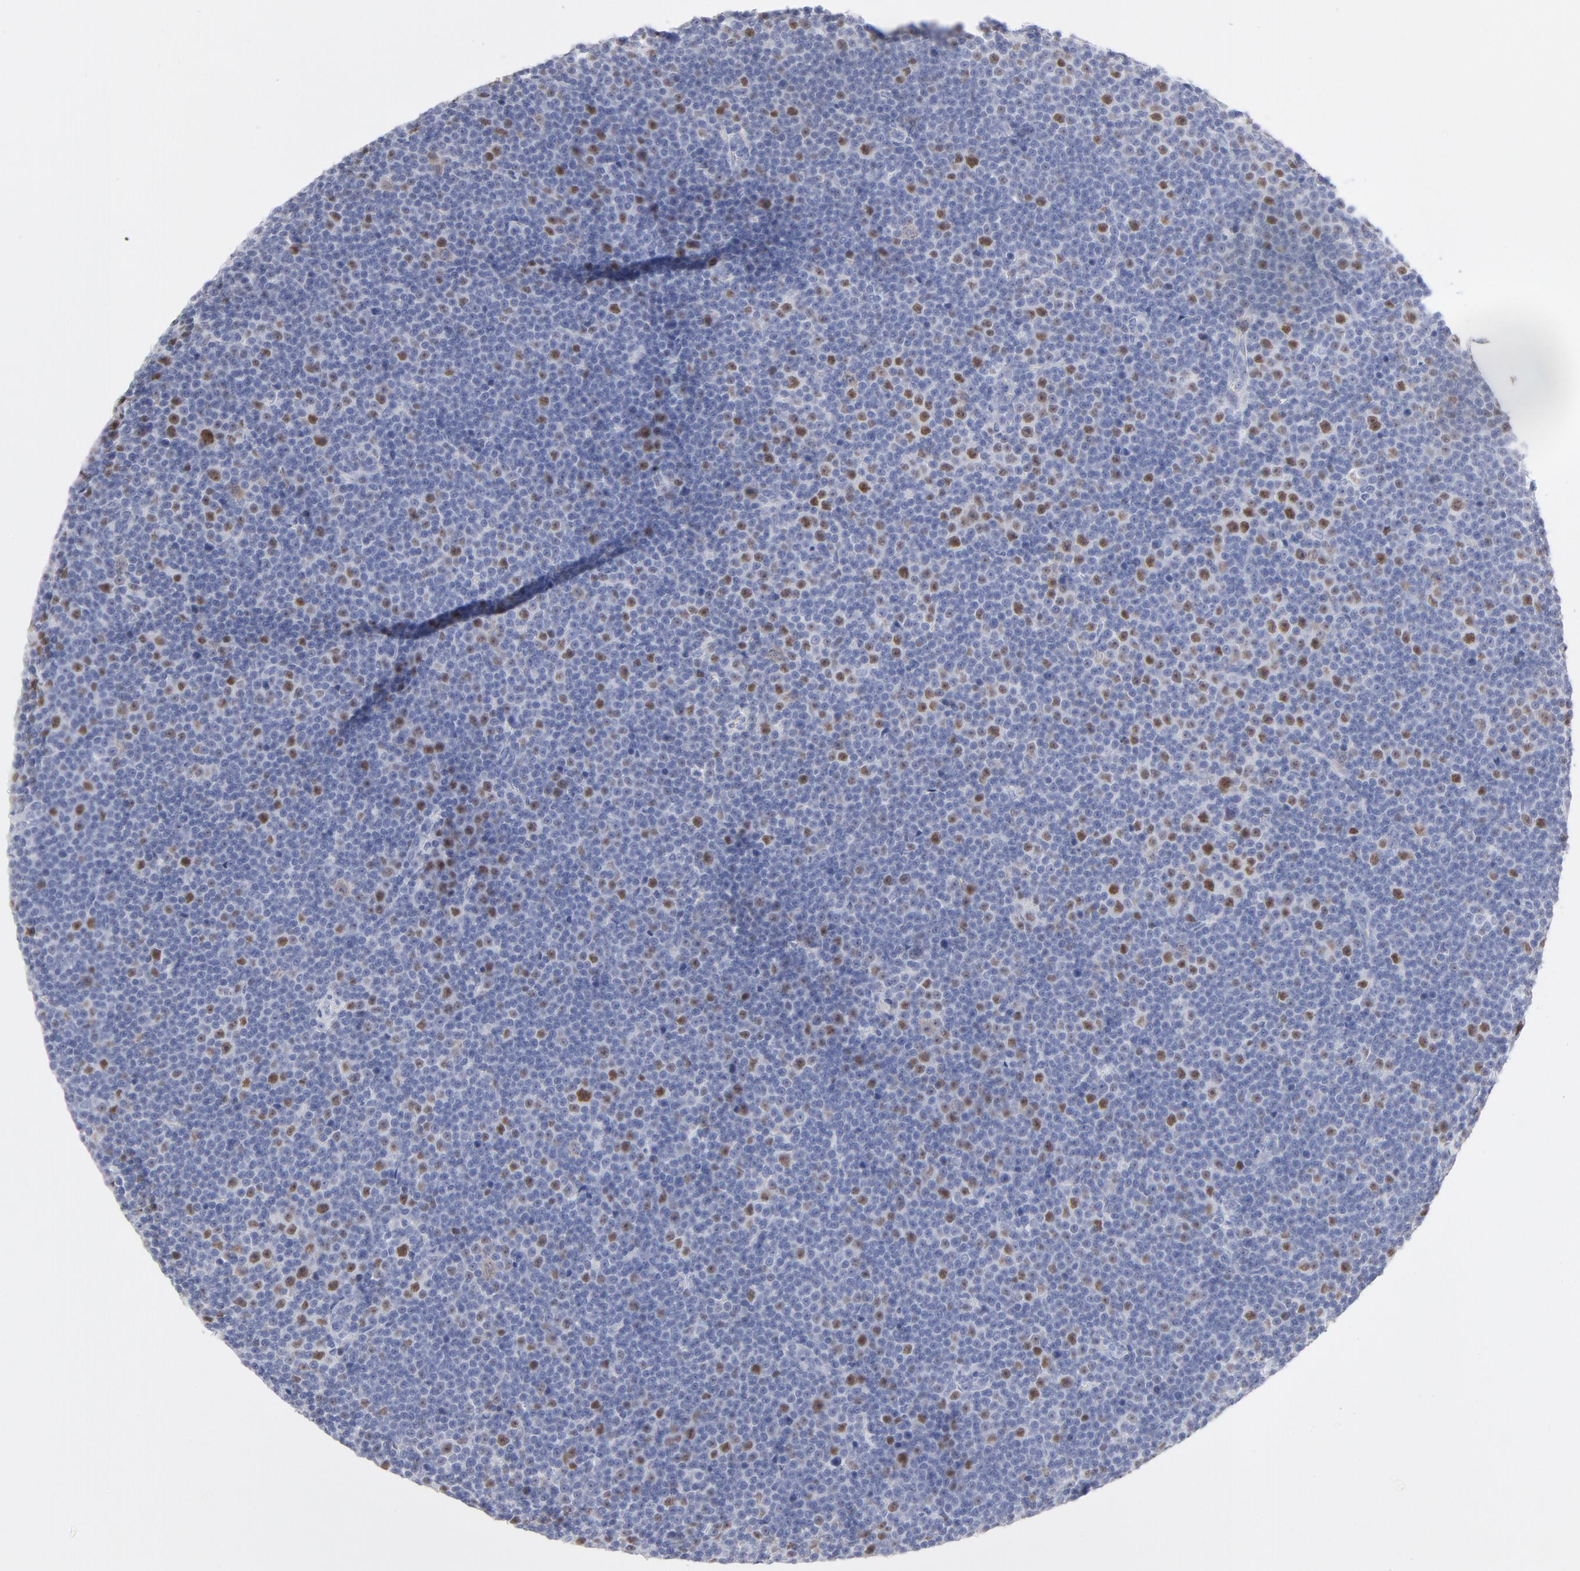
{"staining": {"intensity": "strong", "quantity": "<25%", "location": "nuclear"}, "tissue": "lymphoma", "cell_type": "Tumor cells", "image_type": "cancer", "snomed": [{"axis": "morphology", "description": "Malignant lymphoma, non-Hodgkin's type, Low grade"}, {"axis": "topography", "description": "Lymph node"}], "caption": "Protein expression analysis of low-grade malignant lymphoma, non-Hodgkin's type exhibits strong nuclear expression in approximately <25% of tumor cells.", "gene": "MCM7", "patient": {"sex": "female", "age": 67}}